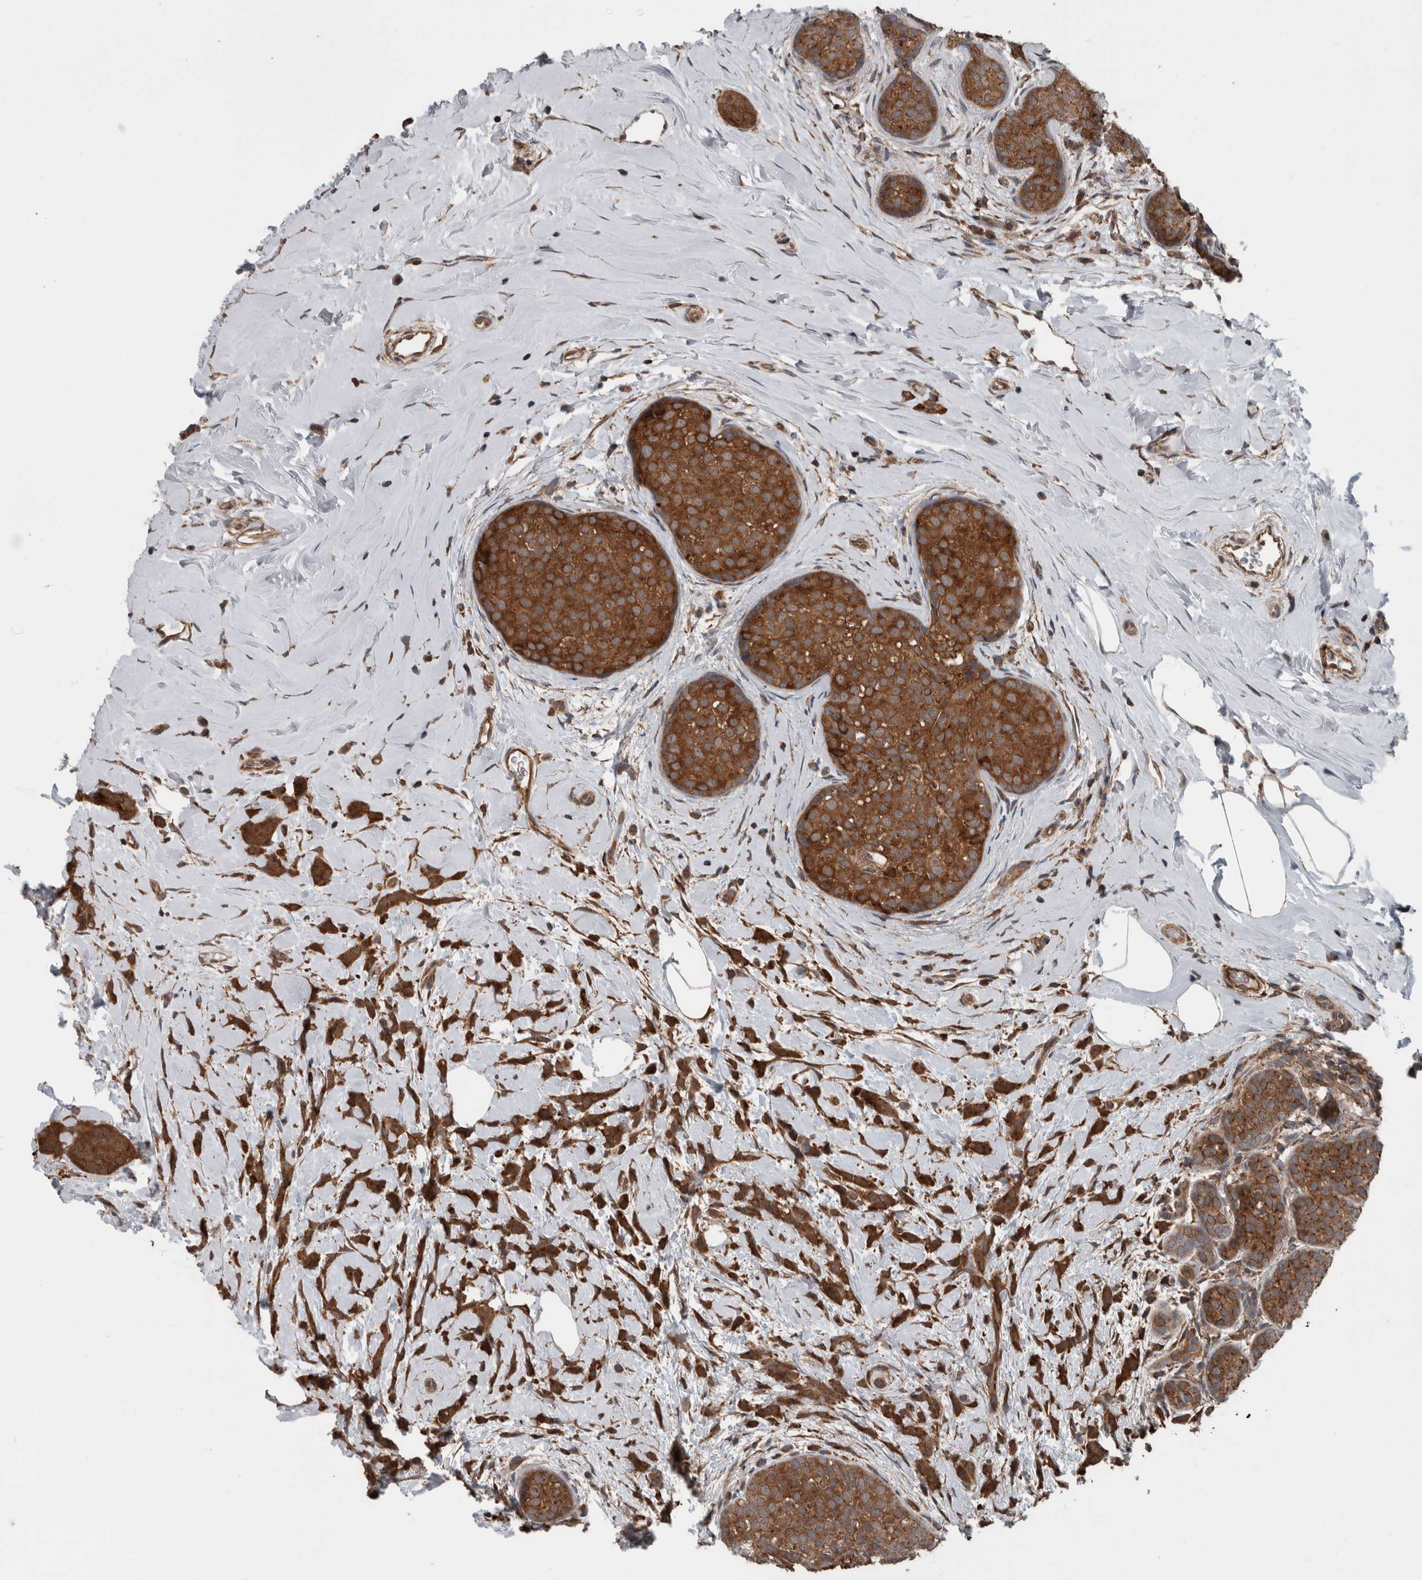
{"staining": {"intensity": "strong", "quantity": ">75%", "location": "cytoplasmic/membranous"}, "tissue": "breast cancer", "cell_type": "Tumor cells", "image_type": "cancer", "snomed": [{"axis": "morphology", "description": "Lobular carcinoma, in situ"}, {"axis": "morphology", "description": "Lobular carcinoma"}, {"axis": "topography", "description": "Breast"}], "caption": "Strong cytoplasmic/membranous positivity for a protein is identified in about >75% of tumor cells of lobular carcinoma (breast) using IHC.", "gene": "RIOK3", "patient": {"sex": "female", "age": 41}}